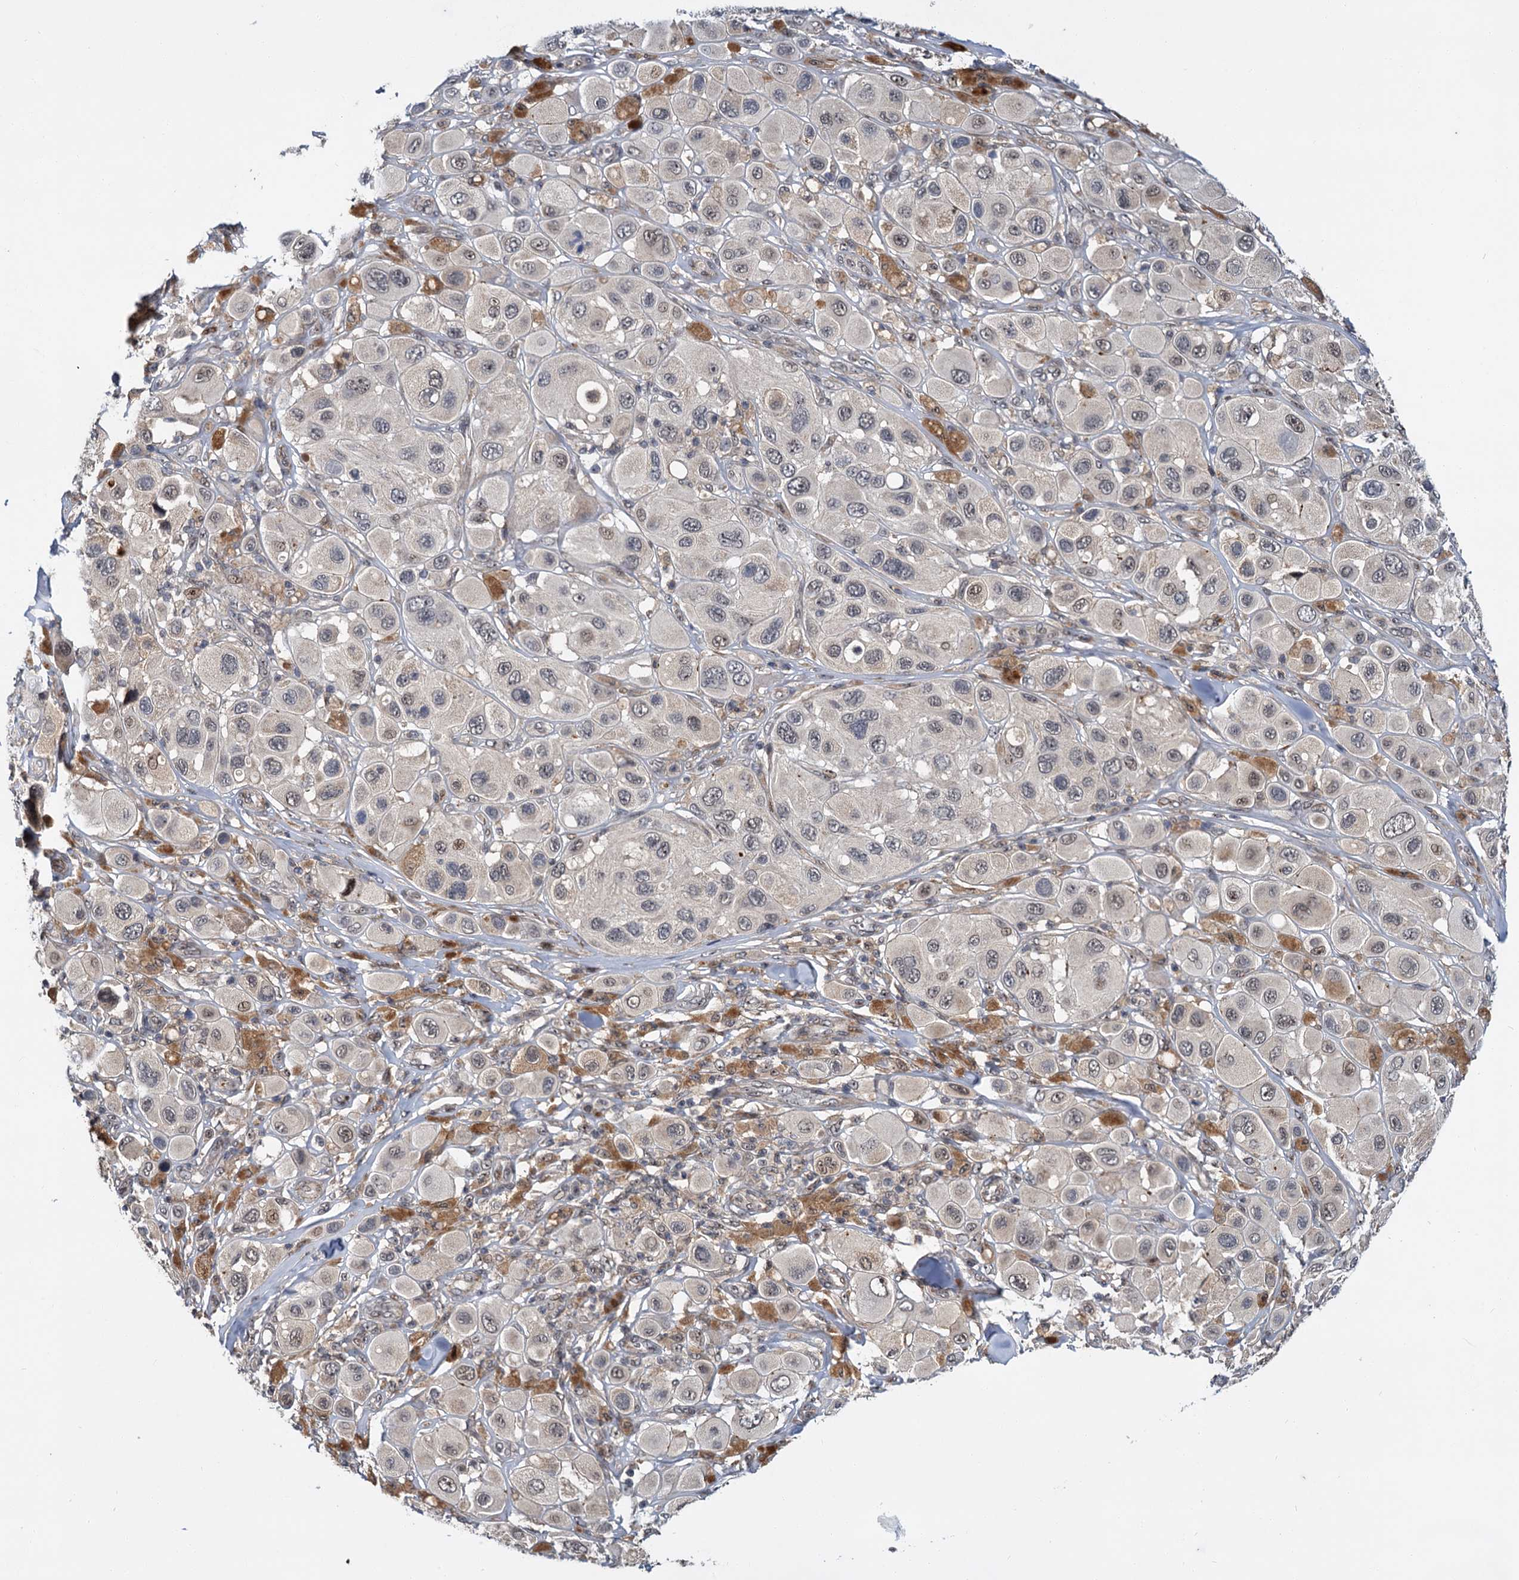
{"staining": {"intensity": "weak", "quantity": "25%-75%", "location": "nuclear"}, "tissue": "melanoma", "cell_type": "Tumor cells", "image_type": "cancer", "snomed": [{"axis": "morphology", "description": "Malignant melanoma, Metastatic site"}, {"axis": "topography", "description": "Skin"}], "caption": "This is an image of immunohistochemistry (IHC) staining of malignant melanoma (metastatic site), which shows weak staining in the nuclear of tumor cells.", "gene": "MBD6", "patient": {"sex": "male", "age": 41}}